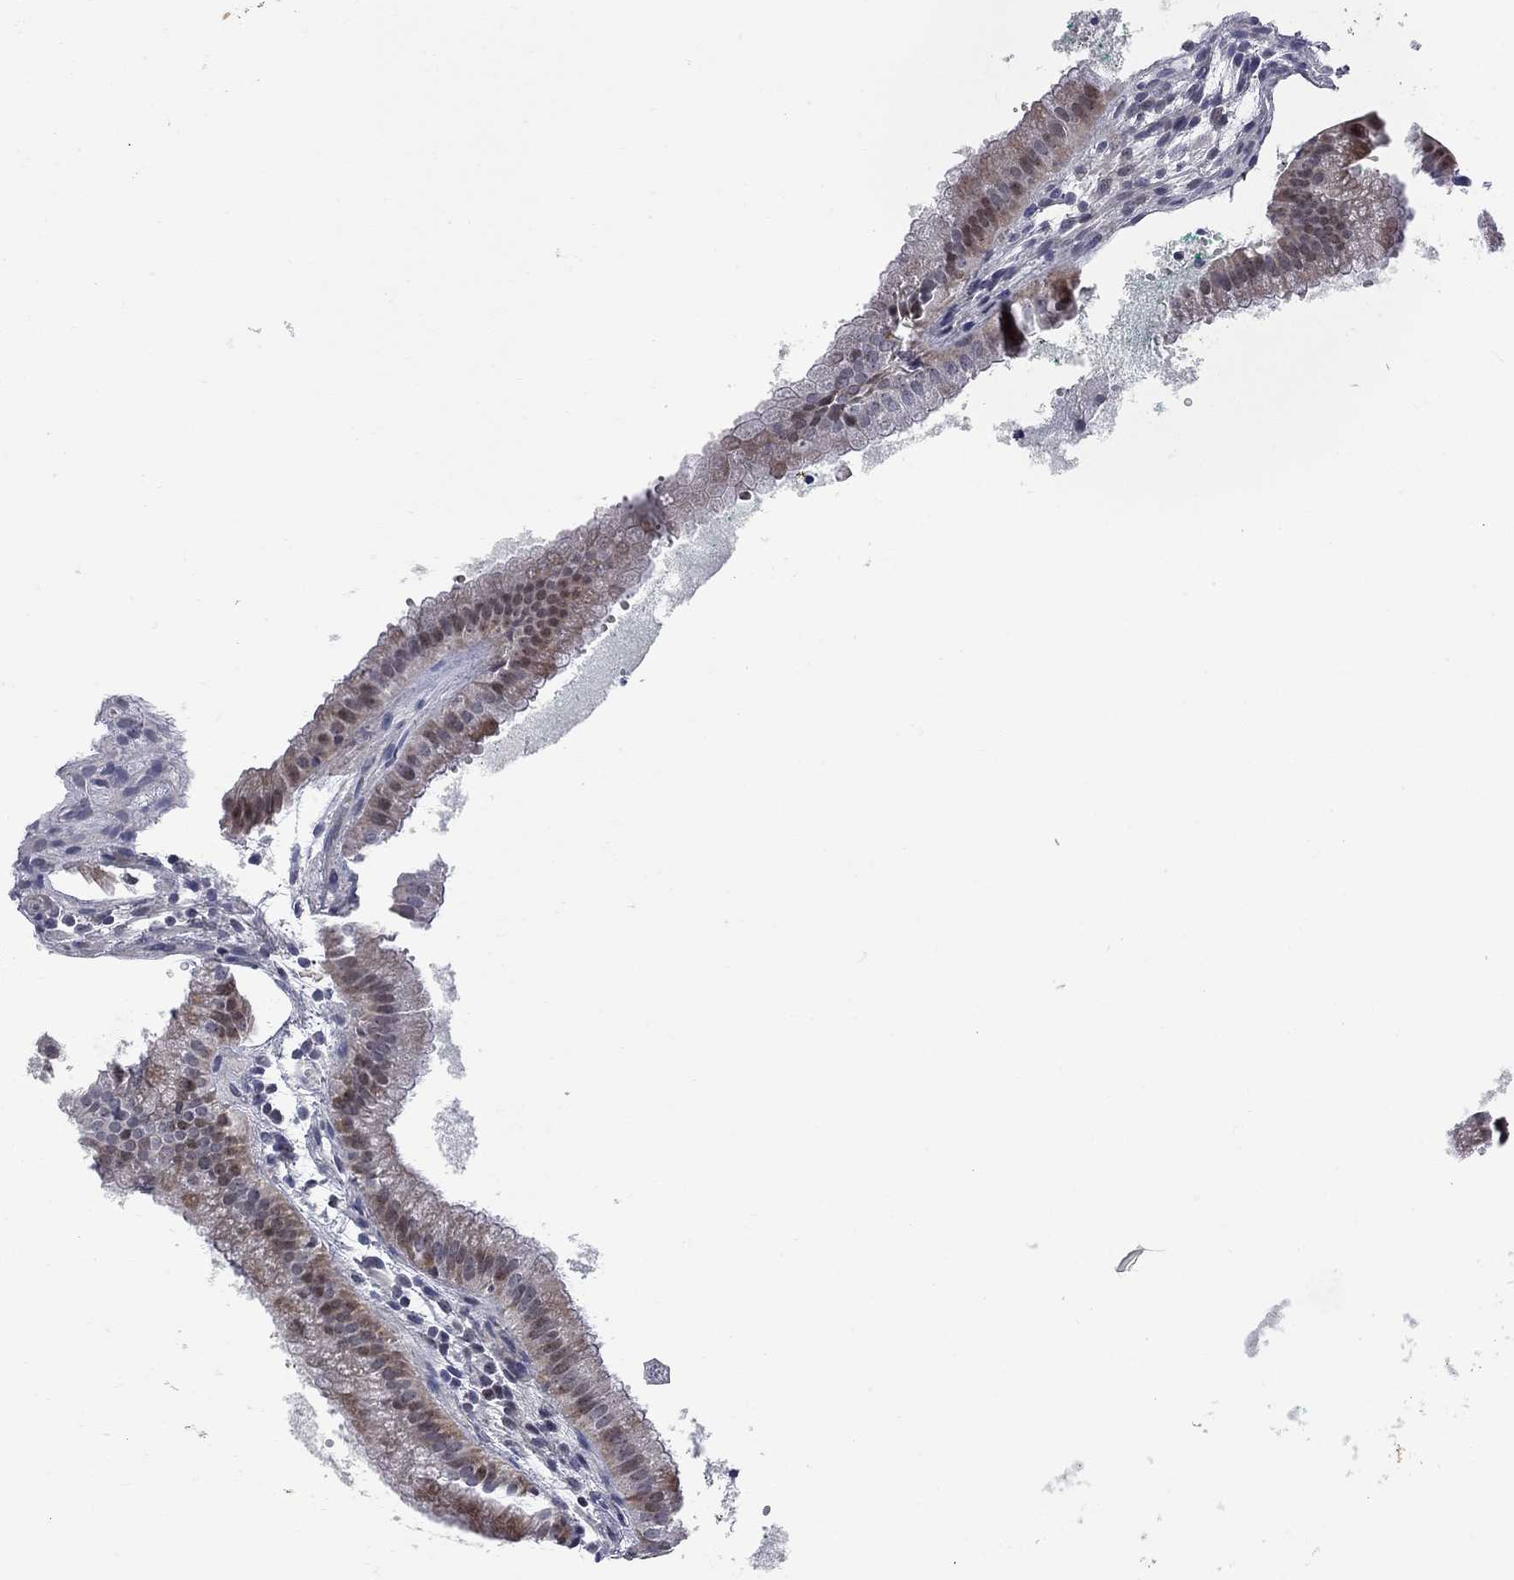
{"staining": {"intensity": "moderate", "quantity": ">75%", "location": "nuclear"}, "tissue": "gallbladder", "cell_type": "Glandular cells", "image_type": "normal", "snomed": [{"axis": "morphology", "description": "Normal tissue, NOS"}, {"axis": "topography", "description": "Gallbladder"}], "caption": "Immunohistochemistry (IHC) of unremarkable gallbladder exhibits medium levels of moderate nuclear expression in approximately >75% of glandular cells. The staining was performed using DAB to visualize the protein expression in brown, while the nuclei were stained in blue with hematoxylin (Magnification: 20x).", "gene": "DHX33", "patient": {"sex": "male", "age": 67}}